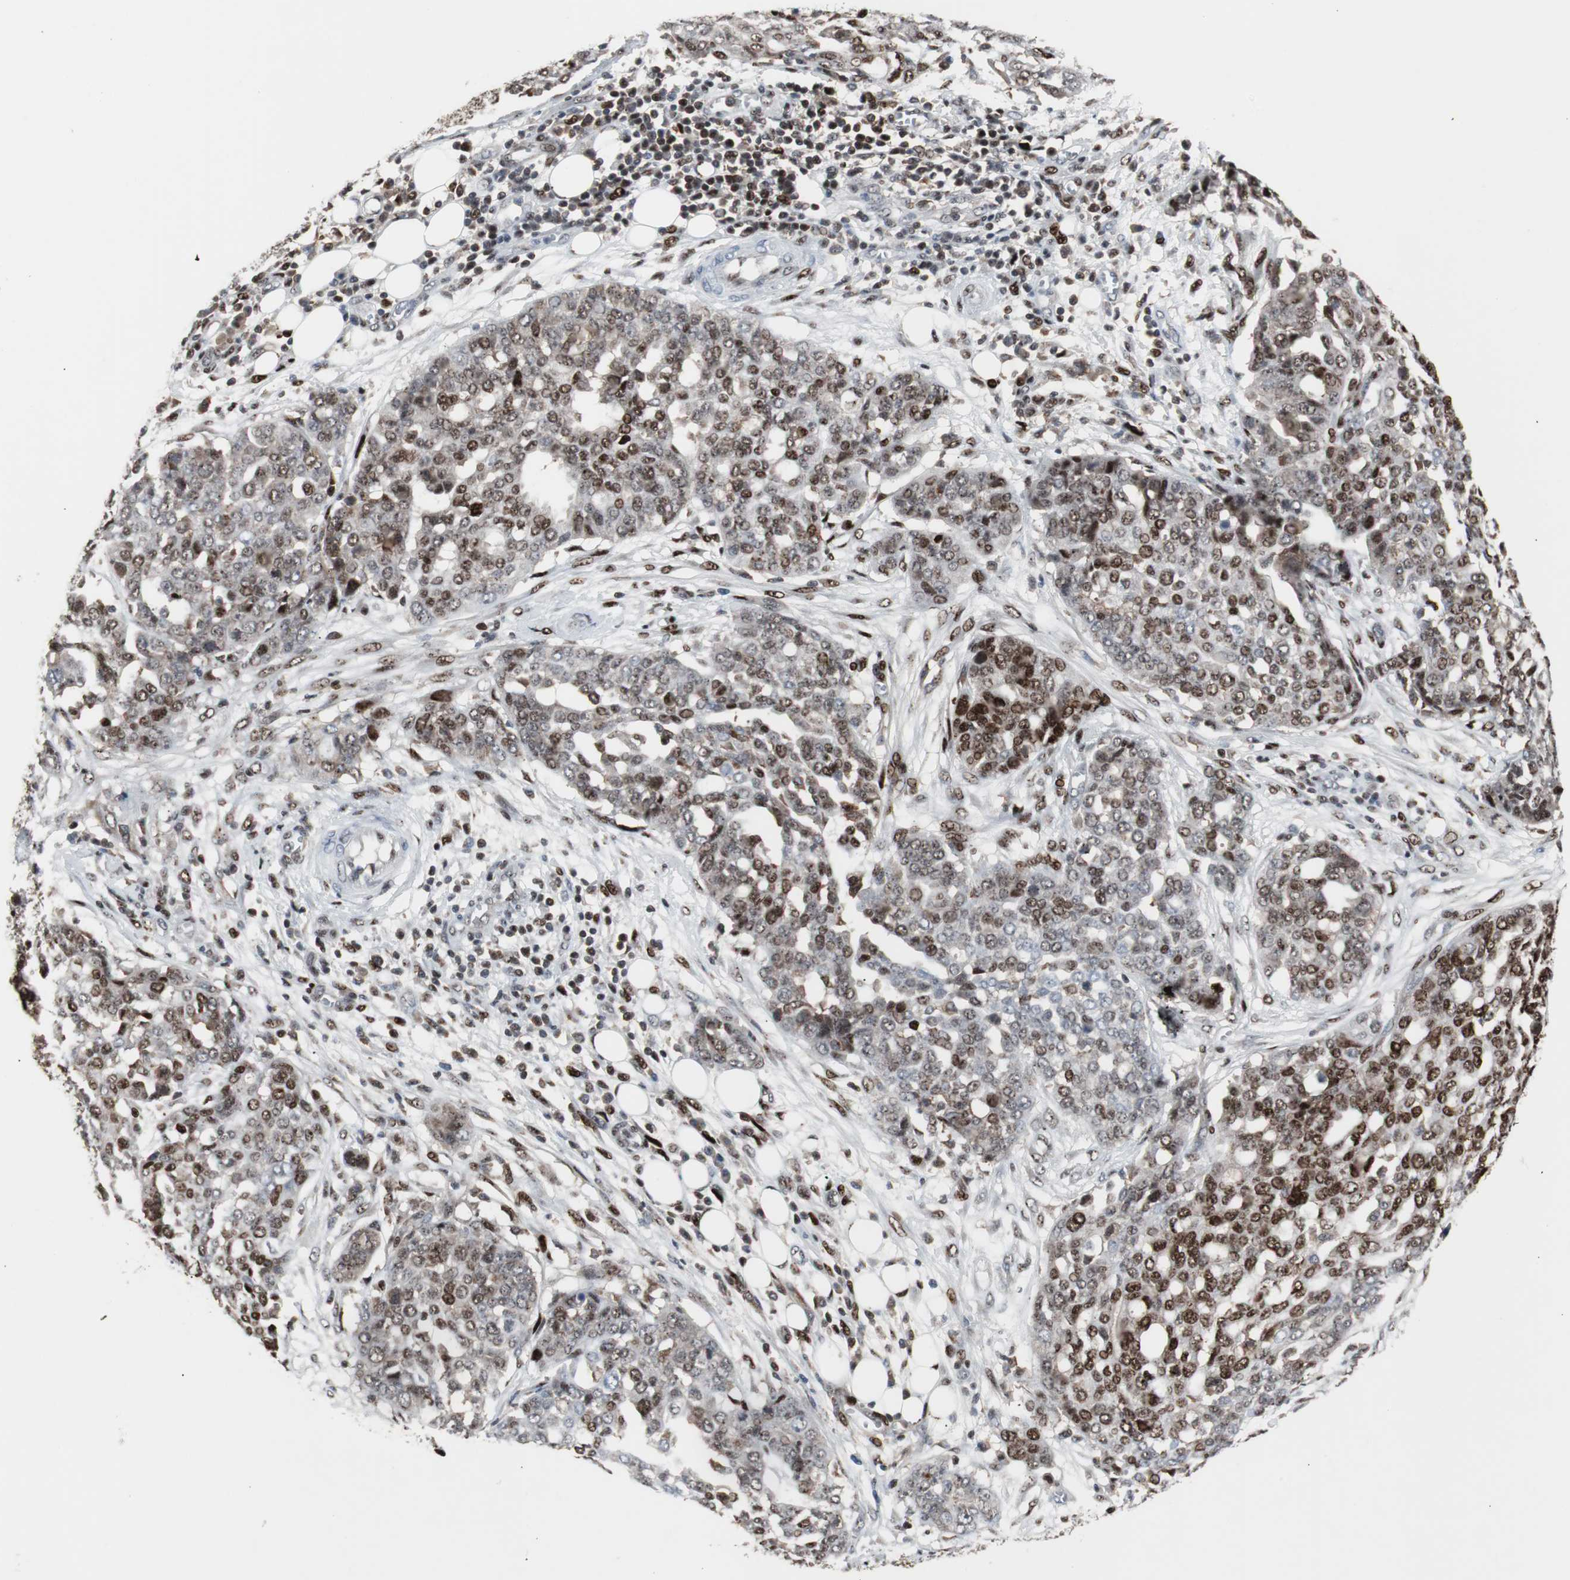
{"staining": {"intensity": "moderate", "quantity": ">75%", "location": "nuclear"}, "tissue": "ovarian cancer", "cell_type": "Tumor cells", "image_type": "cancer", "snomed": [{"axis": "morphology", "description": "Cystadenocarcinoma, serous, NOS"}, {"axis": "topography", "description": "Soft tissue"}, {"axis": "topography", "description": "Ovary"}], "caption": "Human ovarian serous cystadenocarcinoma stained for a protein (brown) reveals moderate nuclear positive expression in approximately >75% of tumor cells.", "gene": "GRK2", "patient": {"sex": "female", "age": 57}}